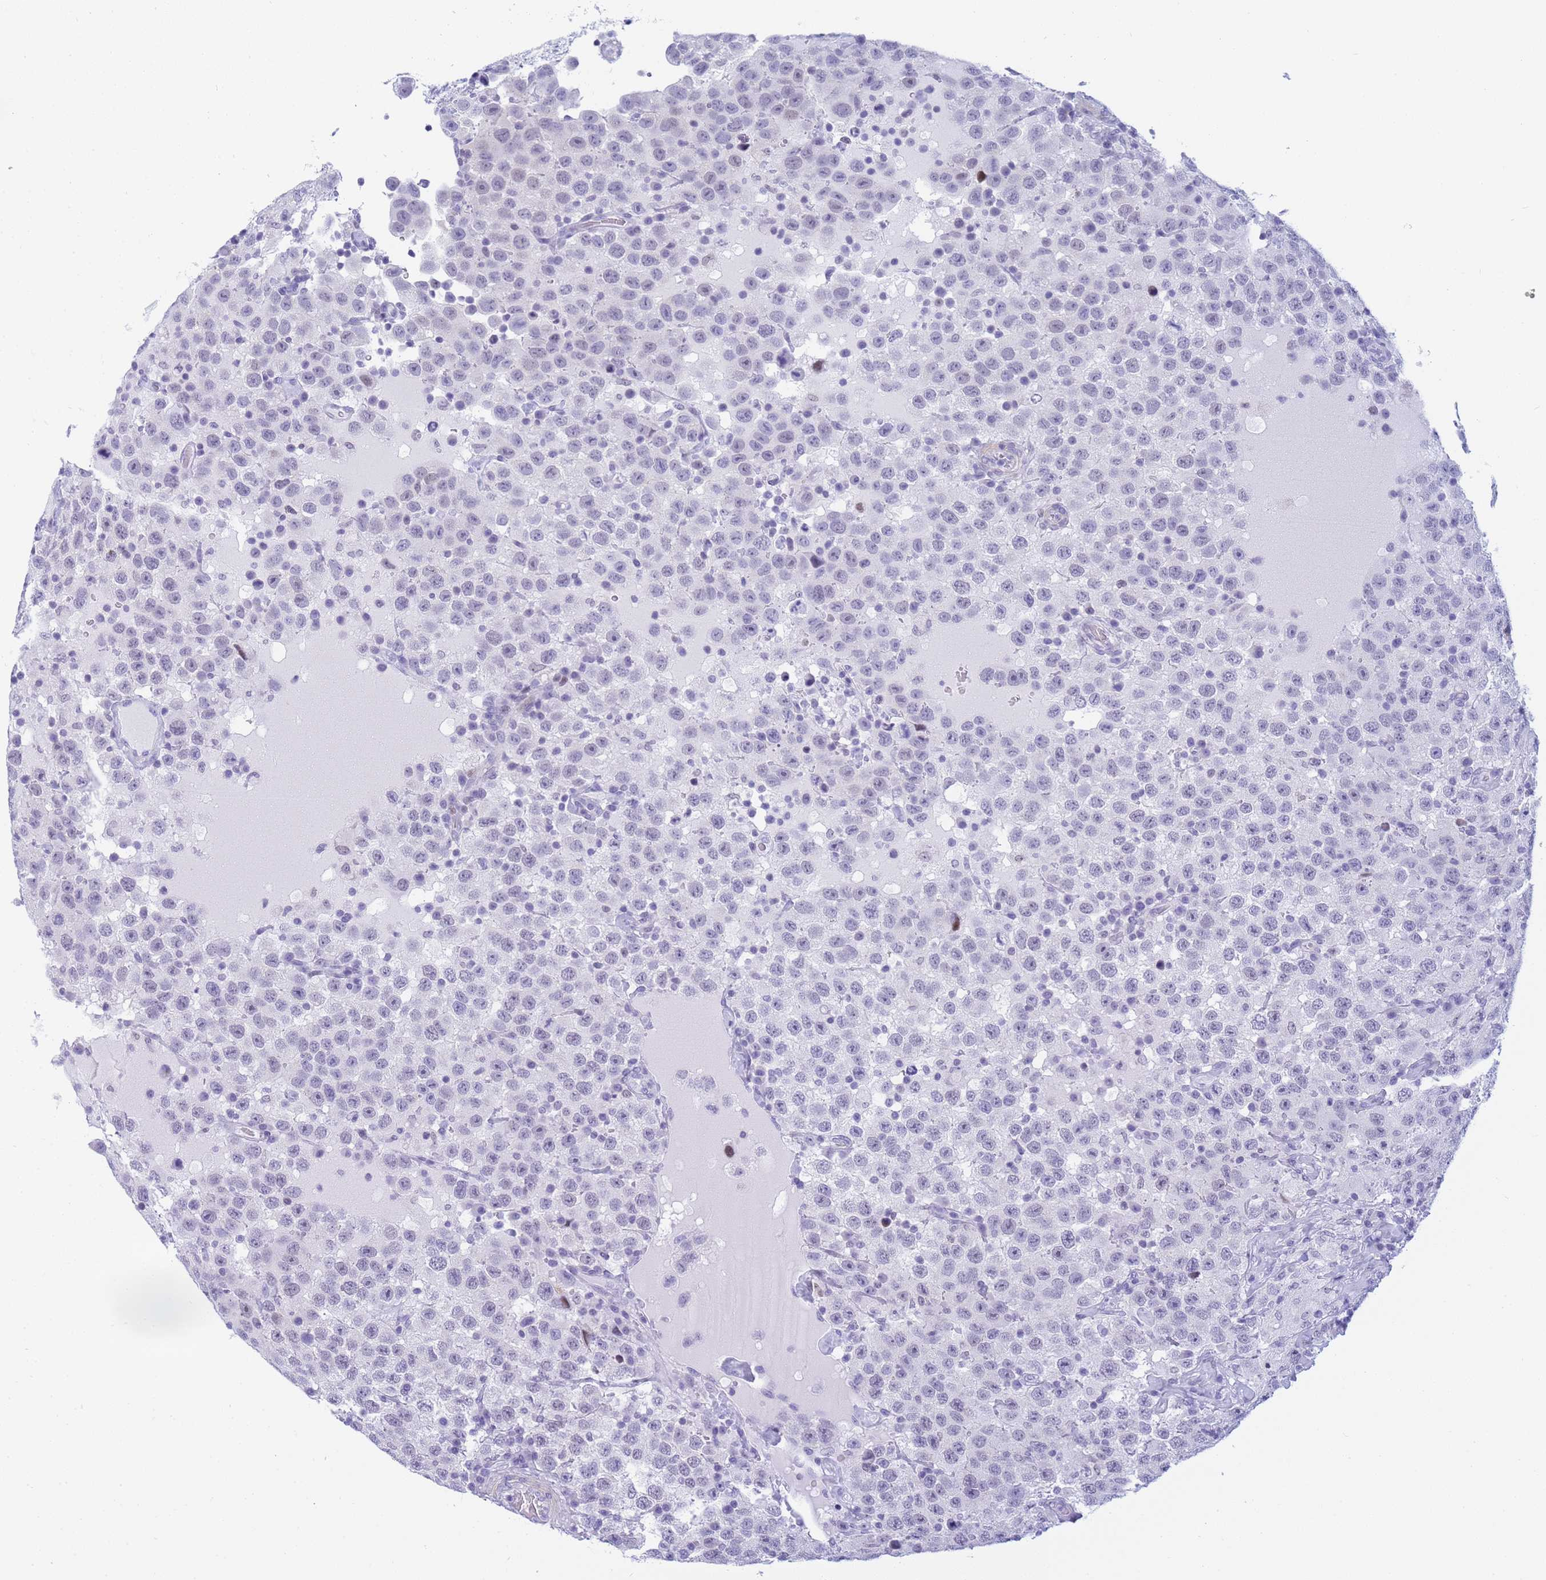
{"staining": {"intensity": "negative", "quantity": "none", "location": "none"}, "tissue": "testis cancer", "cell_type": "Tumor cells", "image_type": "cancer", "snomed": [{"axis": "morphology", "description": "Seminoma, NOS"}, {"axis": "topography", "description": "Testis"}], "caption": "A high-resolution image shows immunohistochemistry (IHC) staining of testis cancer (seminoma), which reveals no significant expression in tumor cells.", "gene": "SNX20", "patient": {"sex": "male", "age": 41}}